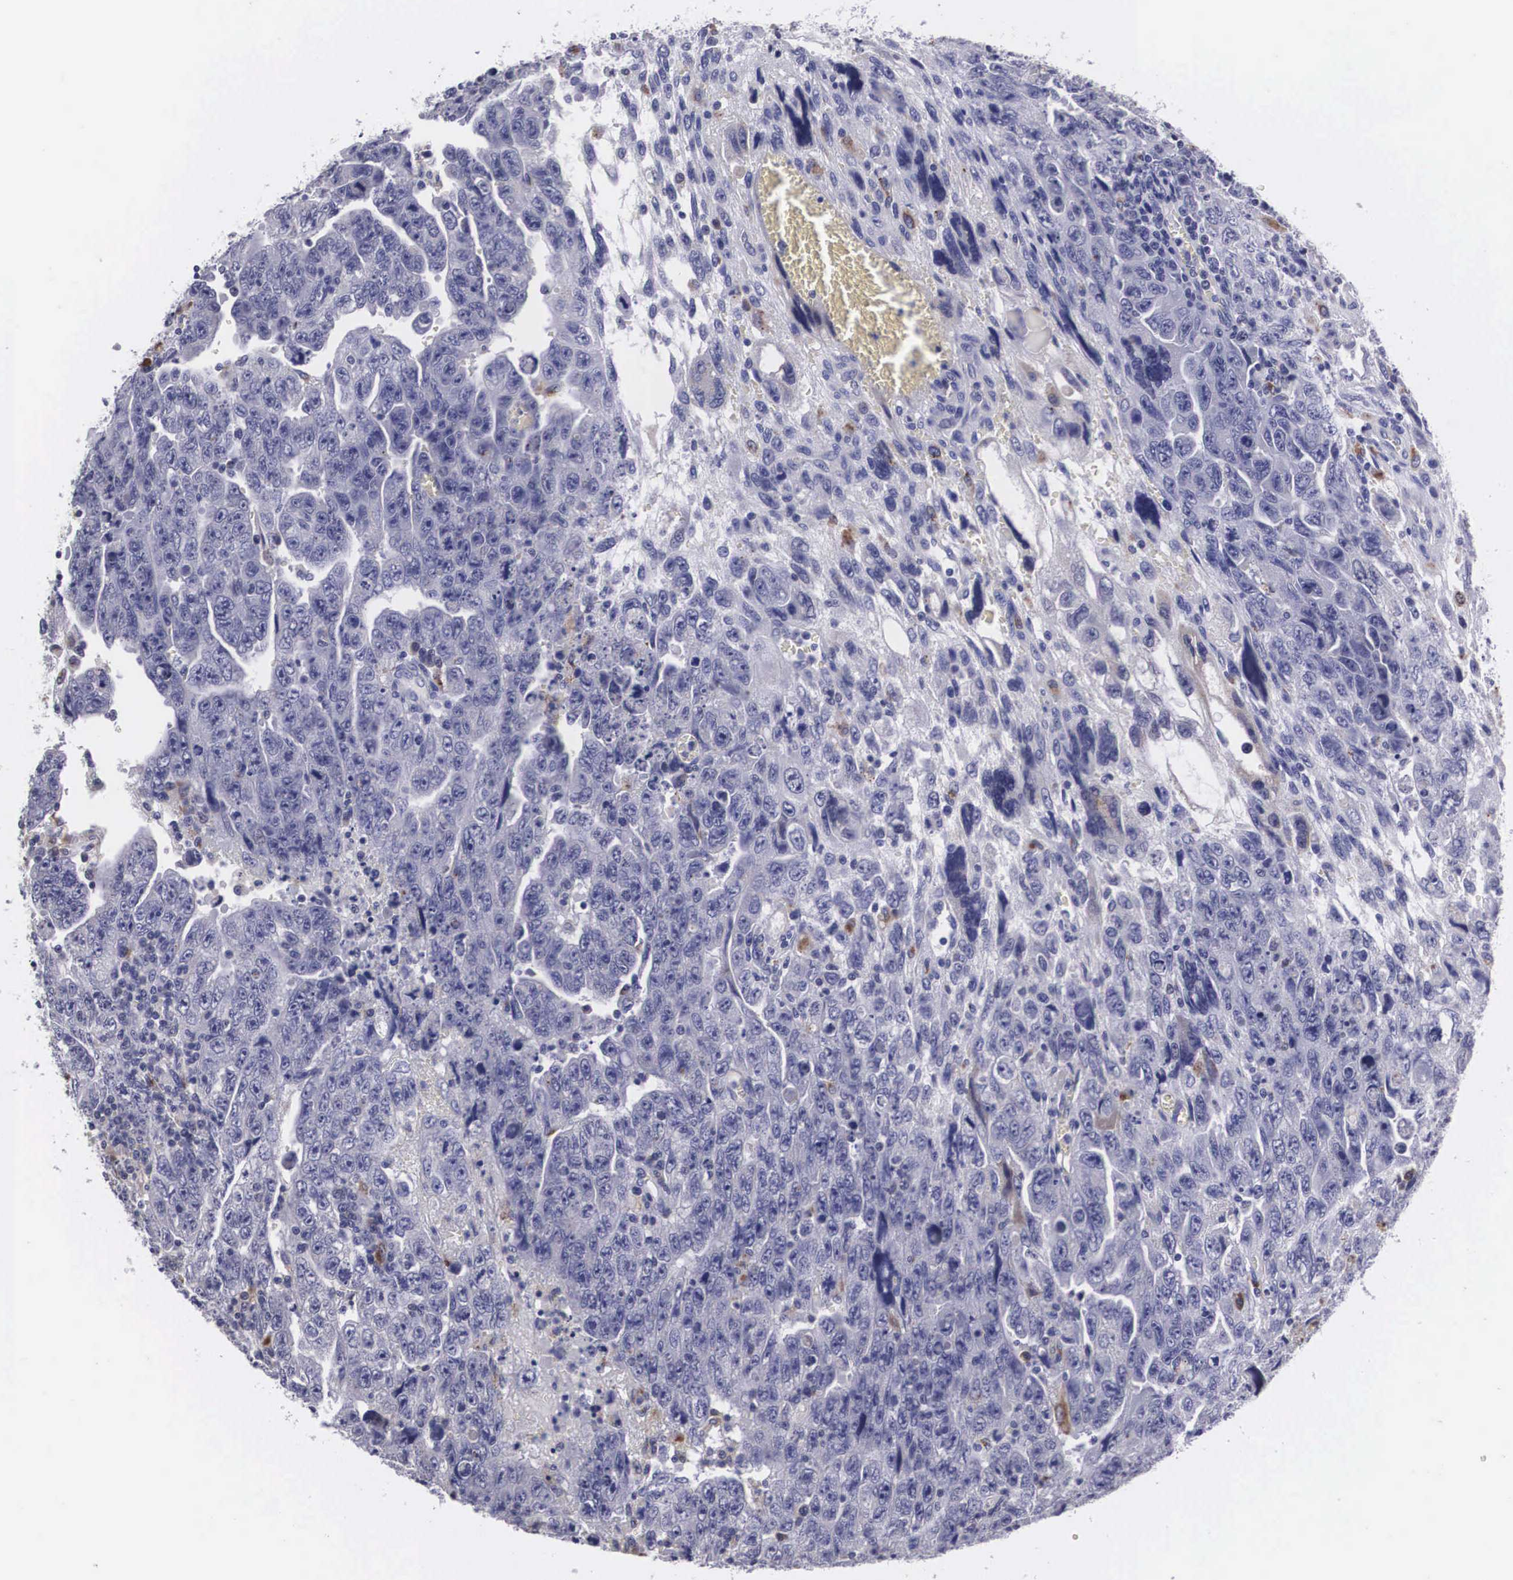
{"staining": {"intensity": "negative", "quantity": "none", "location": "none"}, "tissue": "testis cancer", "cell_type": "Tumor cells", "image_type": "cancer", "snomed": [{"axis": "morphology", "description": "Carcinoma, Embryonal, NOS"}, {"axis": "topography", "description": "Testis"}], "caption": "Tumor cells show no significant protein positivity in embryonal carcinoma (testis).", "gene": "CRELD2", "patient": {"sex": "male", "age": 28}}